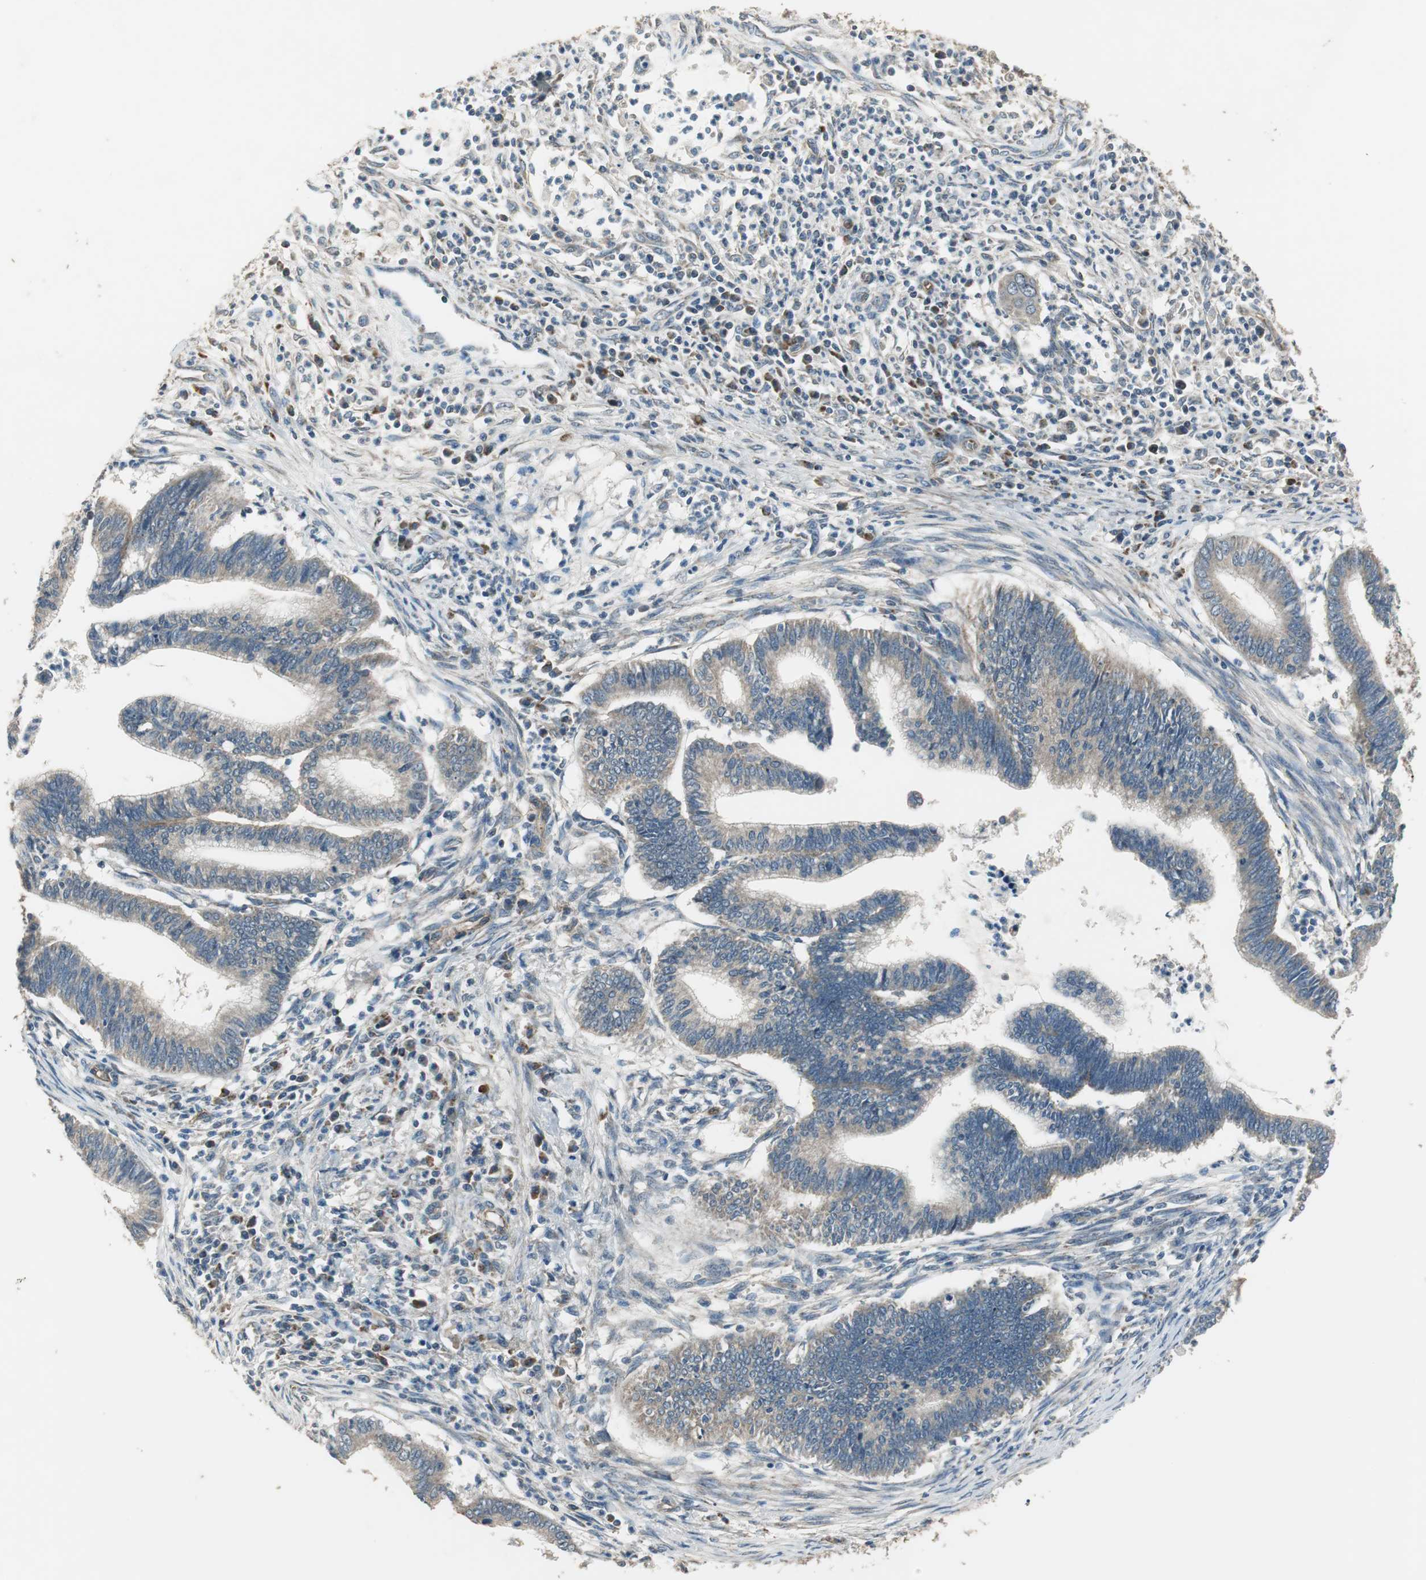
{"staining": {"intensity": "weak", "quantity": ">75%", "location": "cytoplasmic/membranous"}, "tissue": "cervical cancer", "cell_type": "Tumor cells", "image_type": "cancer", "snomed": [{"axis": "morphology", "description": "Adenocarcinoma, NOS"}, {"axis": "topography", "description": "Cervix"}], "caption": "Immunohistochemical staining of human cervical cancer (adenocarcinoma) shows weak cytoplasmic/membranous protein expression in approximately >75% of tumor cells.", "gene": "MSTO1", "patient": {"sex": "female", "age": 36}}